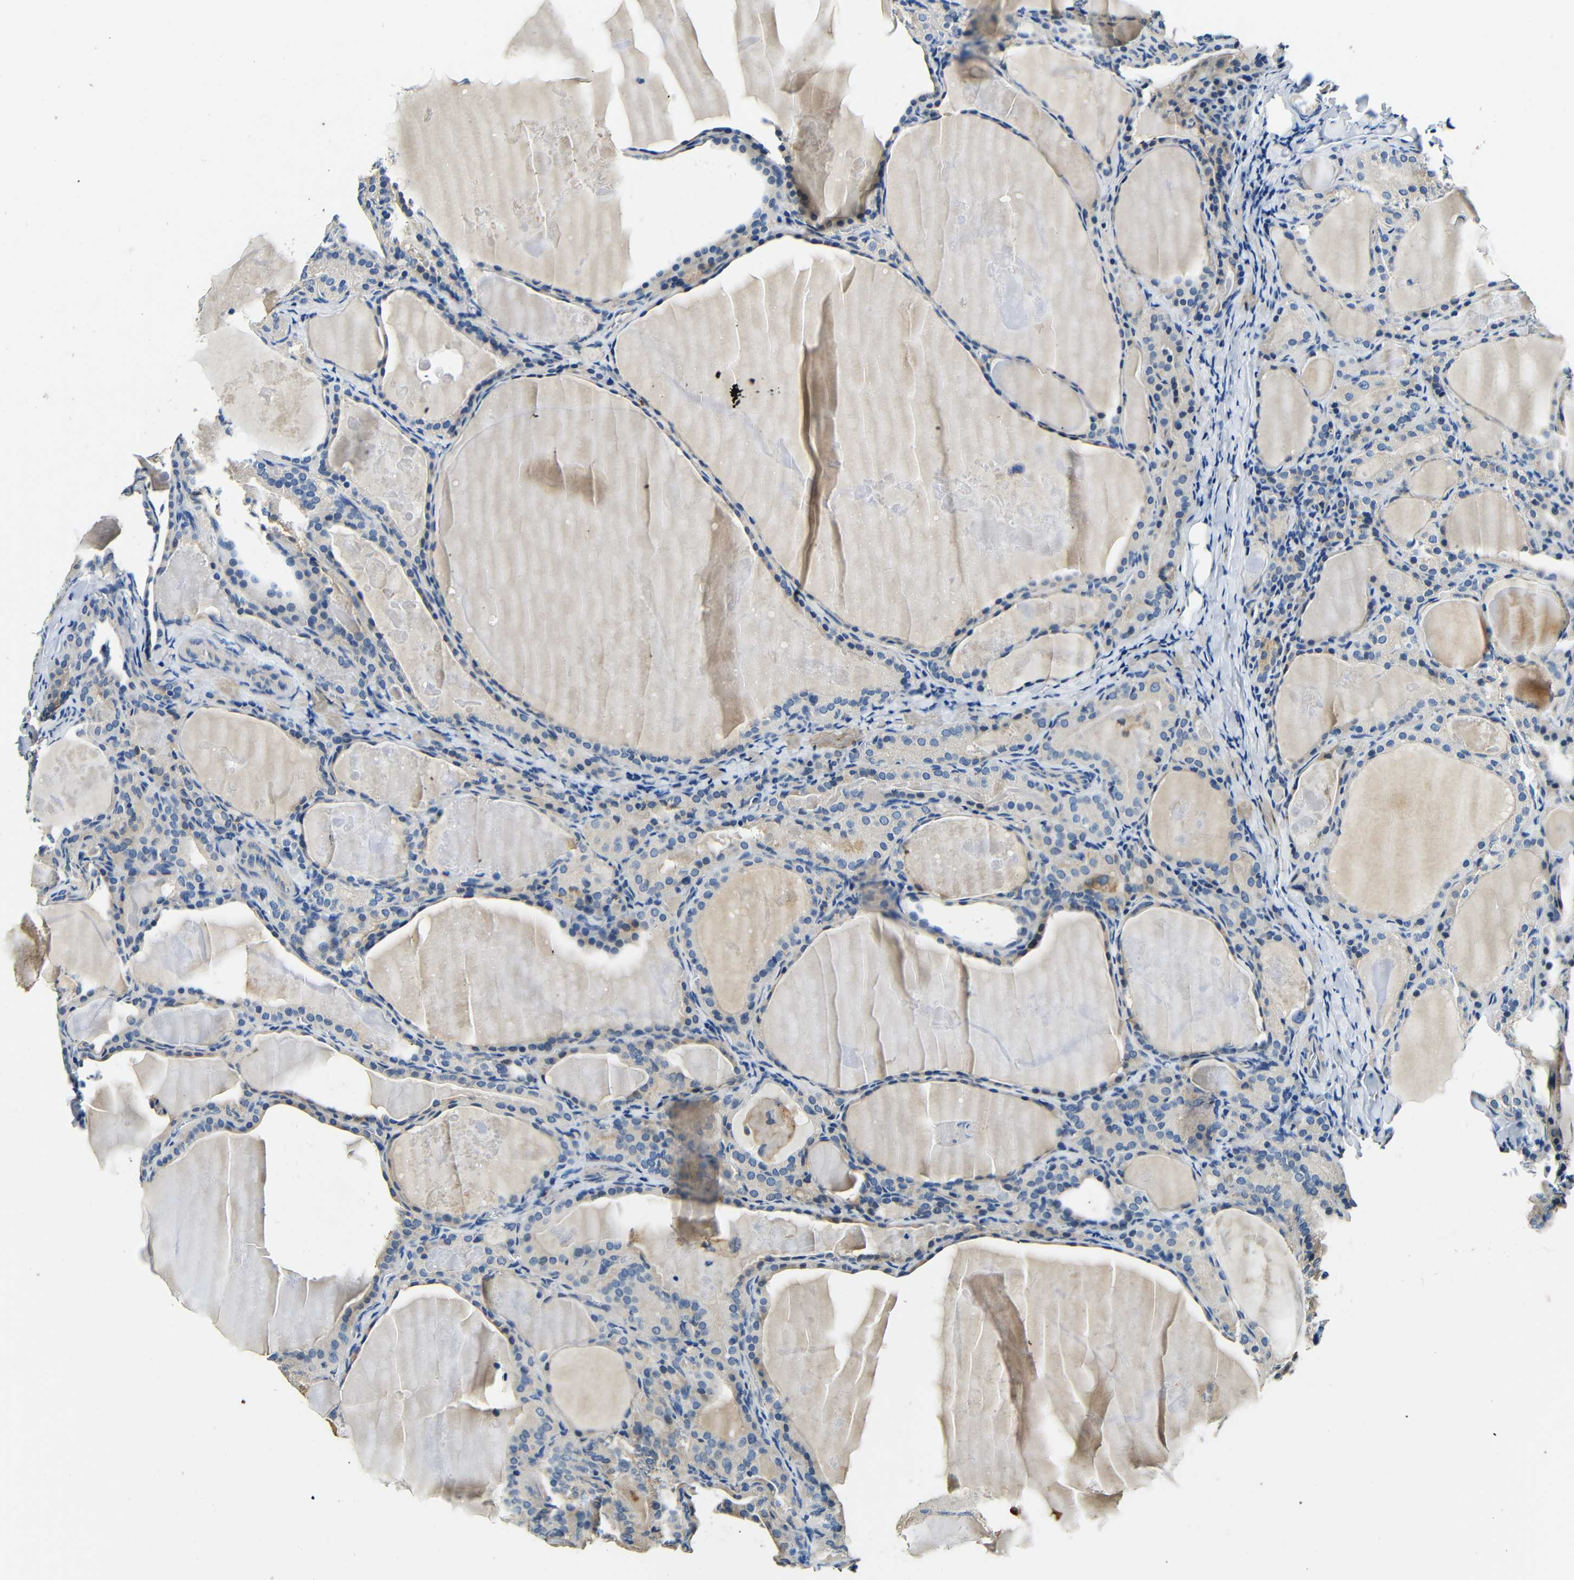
{"staining": {"intensity": "negative", "quantity": "none", "location": "none"}, "tissue": "thyroid cancer", "cell_type": "Tumor cells", "image_type": "cancer", "snomed": [{"axis": "morphology", "description": "Papillary adenocarcinoma, NOS"}, {"axis": "topography", "description": "Thyroid gland"}], "caption": "The histopathology image demonstrates no significant expression in tumor cells of papillary adenocarcinoma (thyroid).", "gene": "FMO5", "patient": {"sex": "female", "age": 42}}